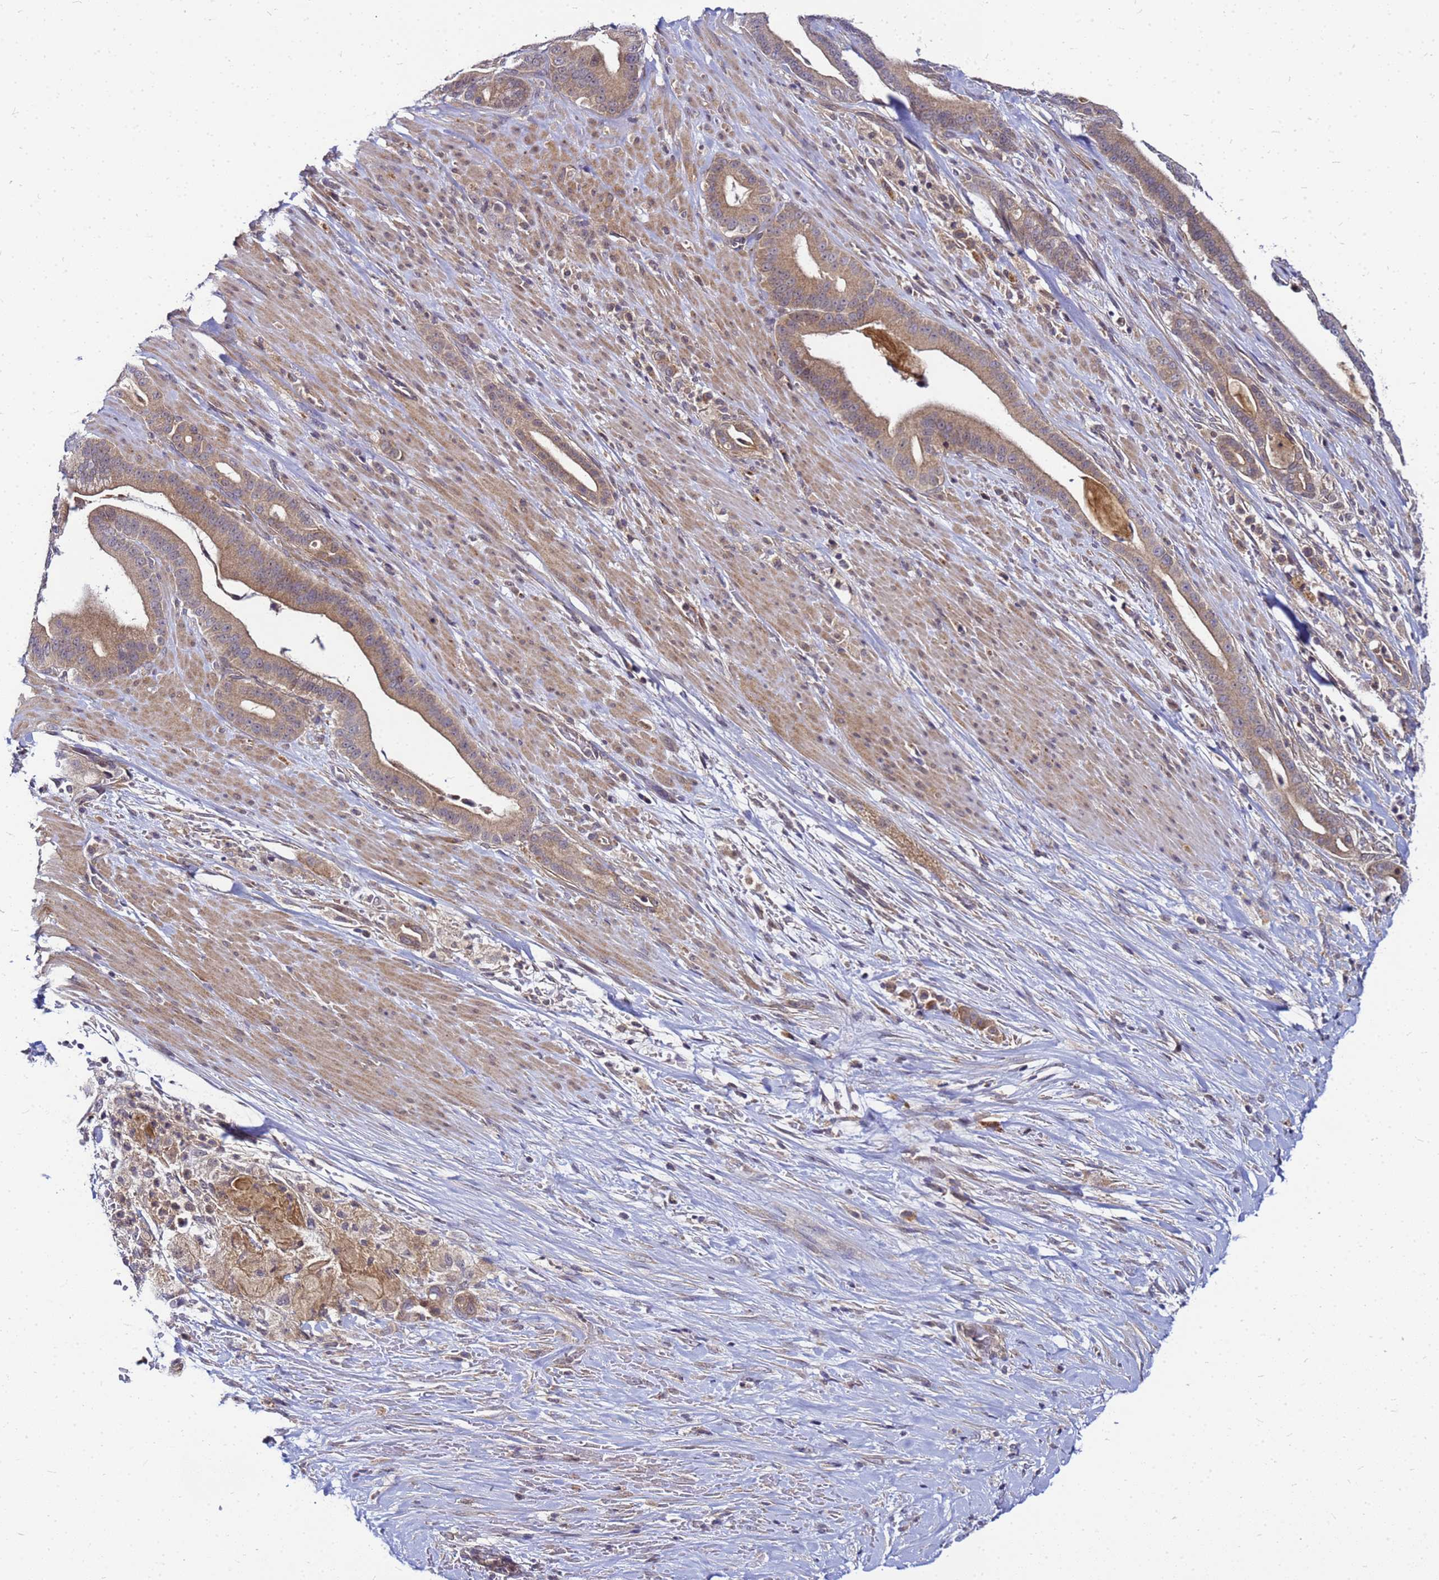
{"staining": {"intensity": "moderate", "quantity": ">75%", "location": "cytoplasmic/membranous"}, "tissue": "pancreatic cancer", "cell_type": "Tumor cells", "image_type": "cancer", "snomed": [{"axis": "morphology", "description": "Adenocarcinoma, NOS"}, {"axis": "topography", "description": "Pancreas"}], "caption": "A brown stain highlights moderate cytoplasmic/membranous positivity of a protein in pancreatic cancer tumor cells.", "gene": "SAT1", "patient": {"sex": "male", "age": 63}}